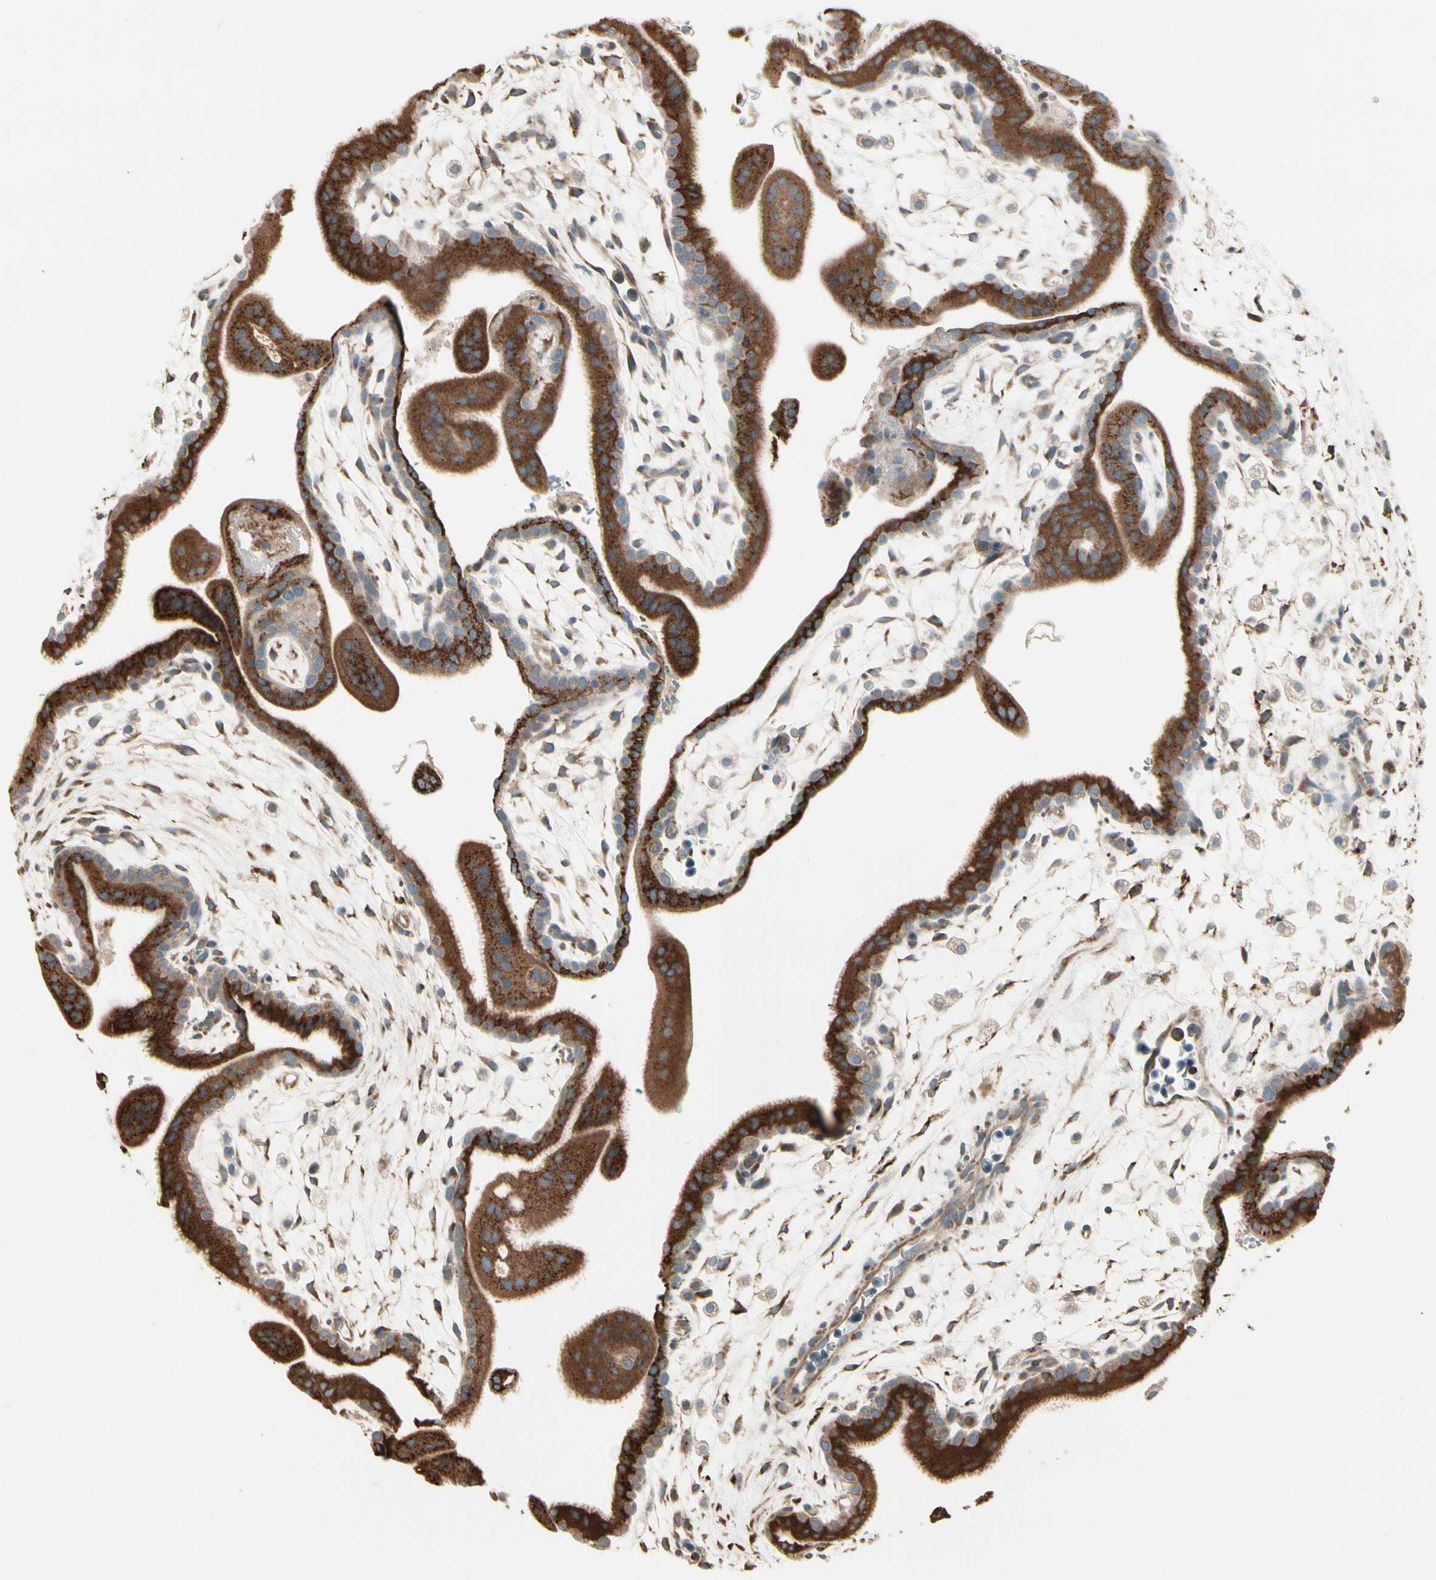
{"staining": {"intensity": "weak", "quantity": ">75%", "location": "cytoplasmic/membranous"}, "tissue": "placenta", "cell_type": "Decidual cells", "image_type": "normal", "snomed": [{"axis": "morphology", "description": "Normal tissue, NOS"}, {"axis": "topography", "description": "Placenta"}], "caption": "This photomicrograph exhibits immunohistochemistry (IHC) staining of benign human placenta, with low weak cytoplasmic/membranous expression in approximately >75% of decidual cells.", "gene": "NUCB2", "patient": {"sex": "female", "age": 35}}